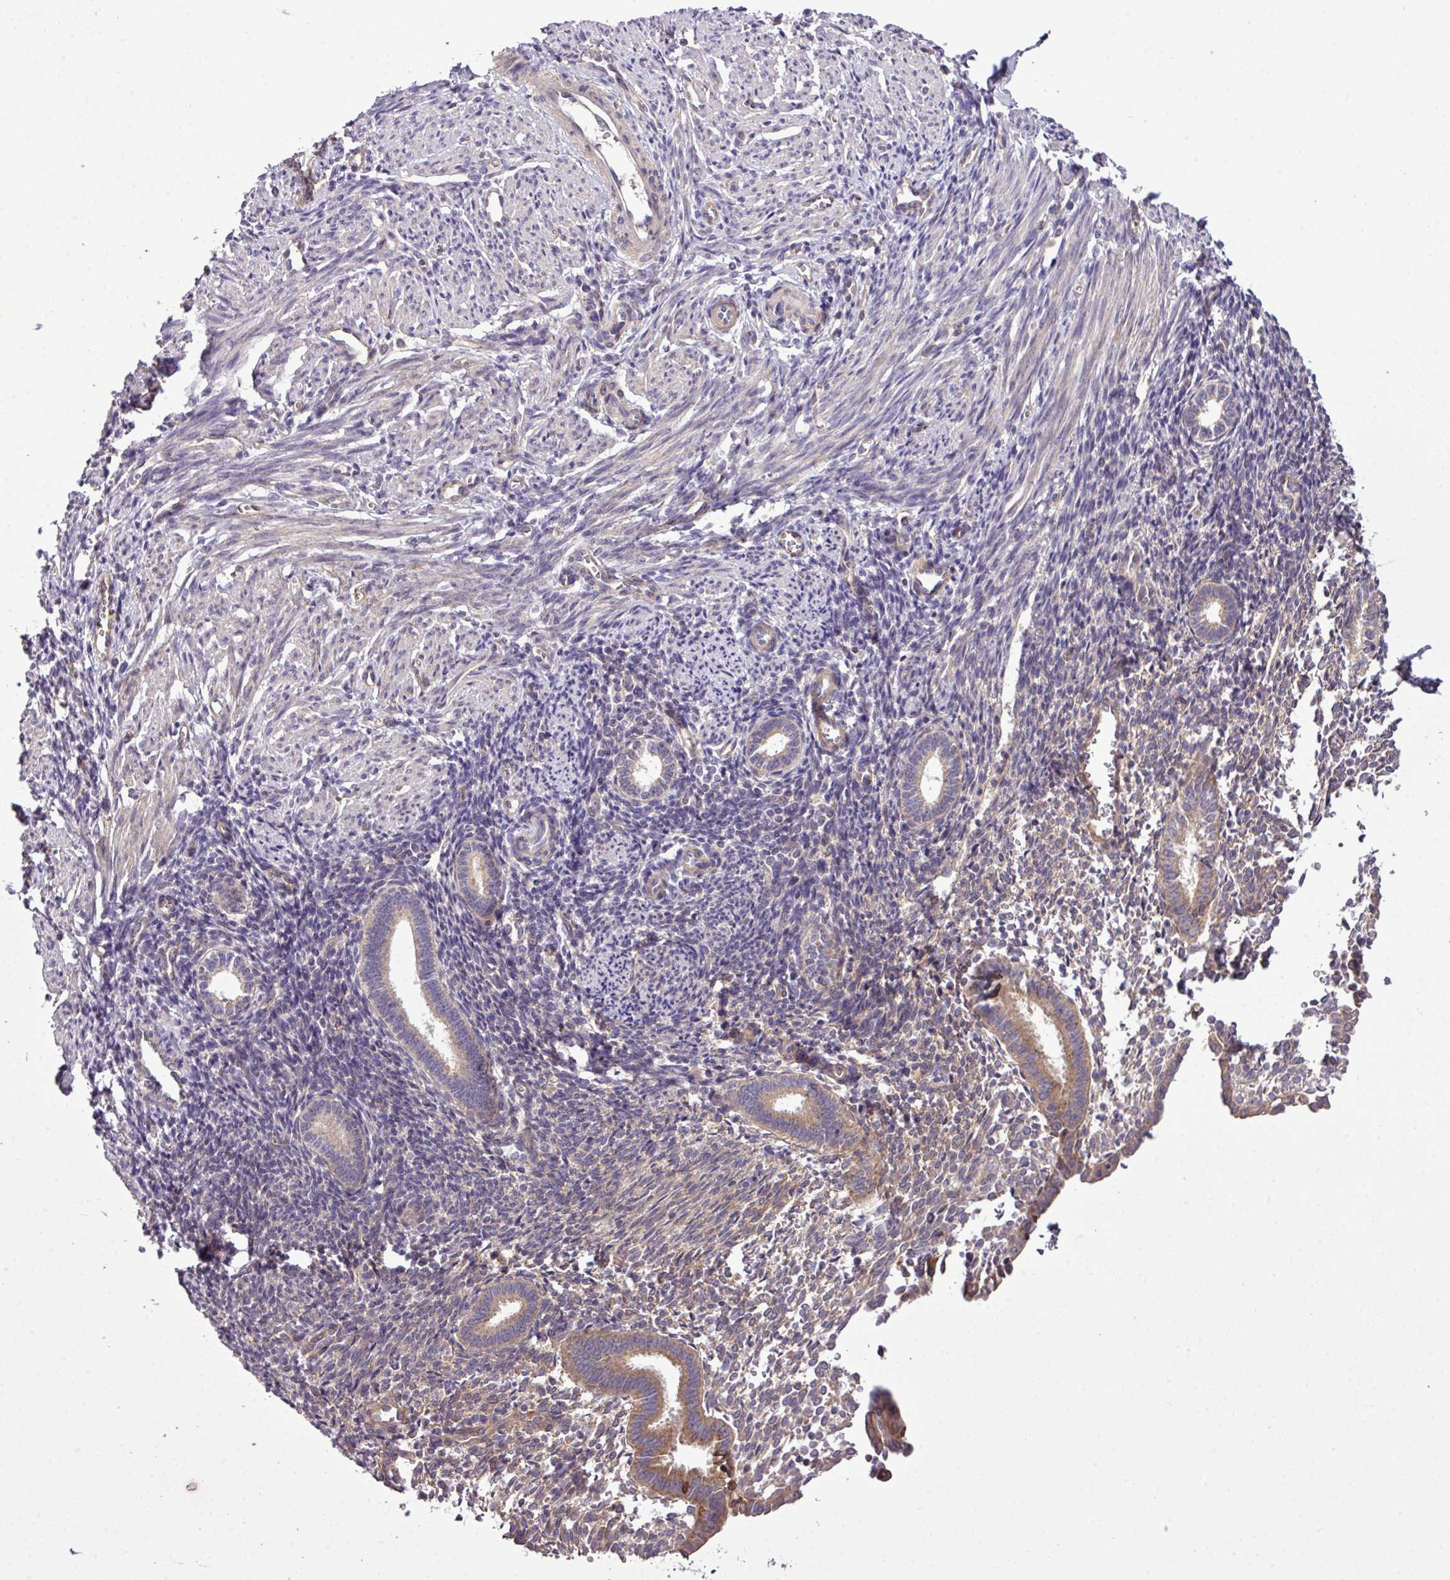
{"staining": {"intensity": "negative", "quantity": "none", "location": "none"}, "tissue": "endometrium", "cell_type": "Cells in endometrial stroma", "image_type": "normal", "snomed": [{"axis": "morphology", "description": "Normal tissue, NOS"}, {"axis": "topography", "description": "Endometrium"}], "caption": "This is an immunohistochemistry histopathology image of normal human endometrium. There is no staining in cells in endometrial stroma.", "gene": "XIAP", "patient": {"sex": "female", "age": 32}}